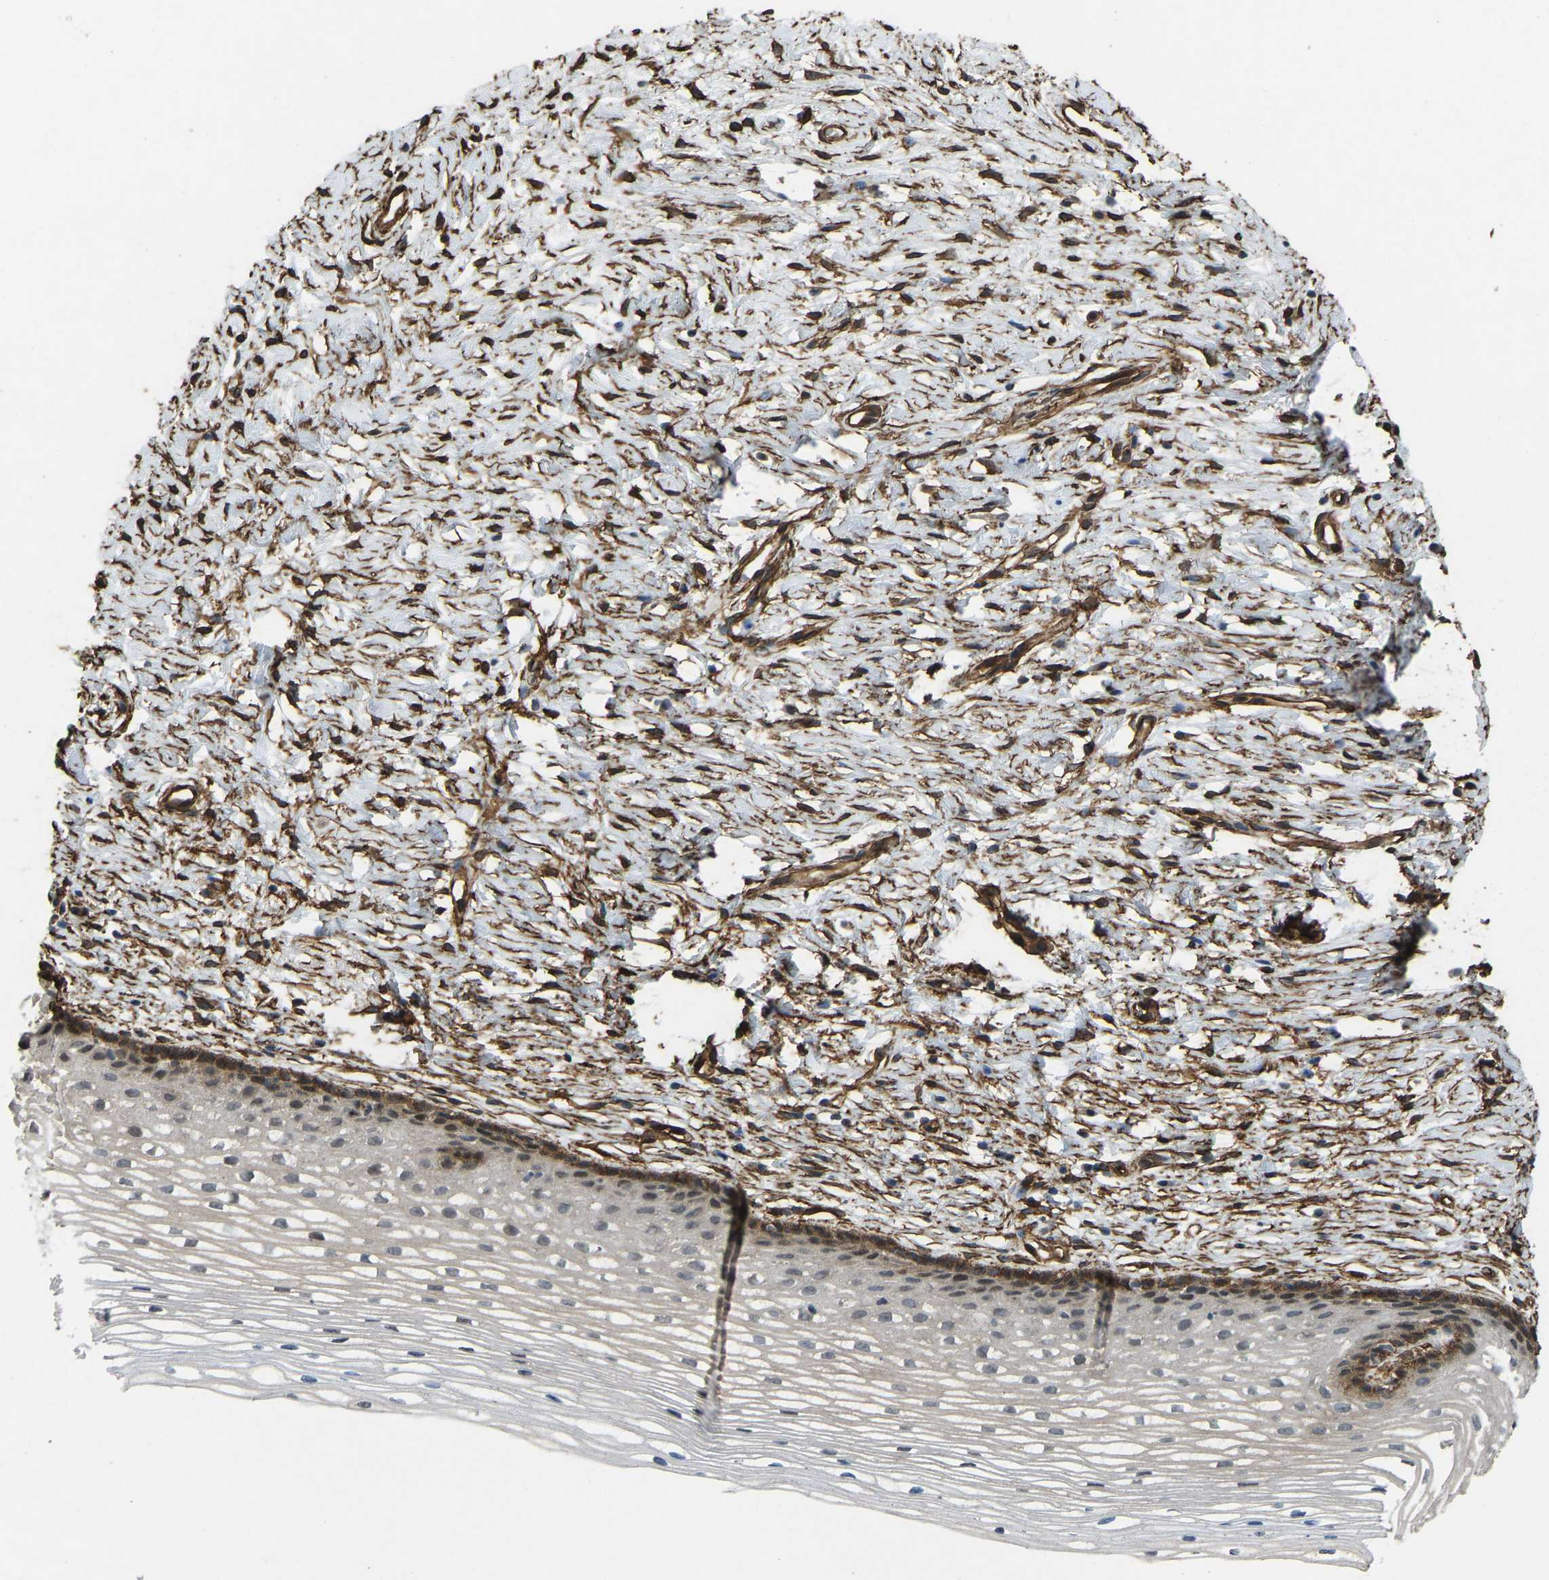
{"staining": {"intensity": "moderate", "quantity": "<25%", "location": "cytoplasmic/membranous"}, "tissue": "cervix", "cell_type": "Squamous epithelial cells", "image_type": "normal", "snomed": [{"axis": "morphology", "description": "Normal tissue, NOS"}, {"axis": "topography", "description": "Cervix"}], "caption": "Unremarkable cervix exhibits moderate cytoplasmic/membranous staining in approximately <25% of squamous epithelial cells.", "gene": "NMB", "patient": {"sex": "female", "age": 77}}